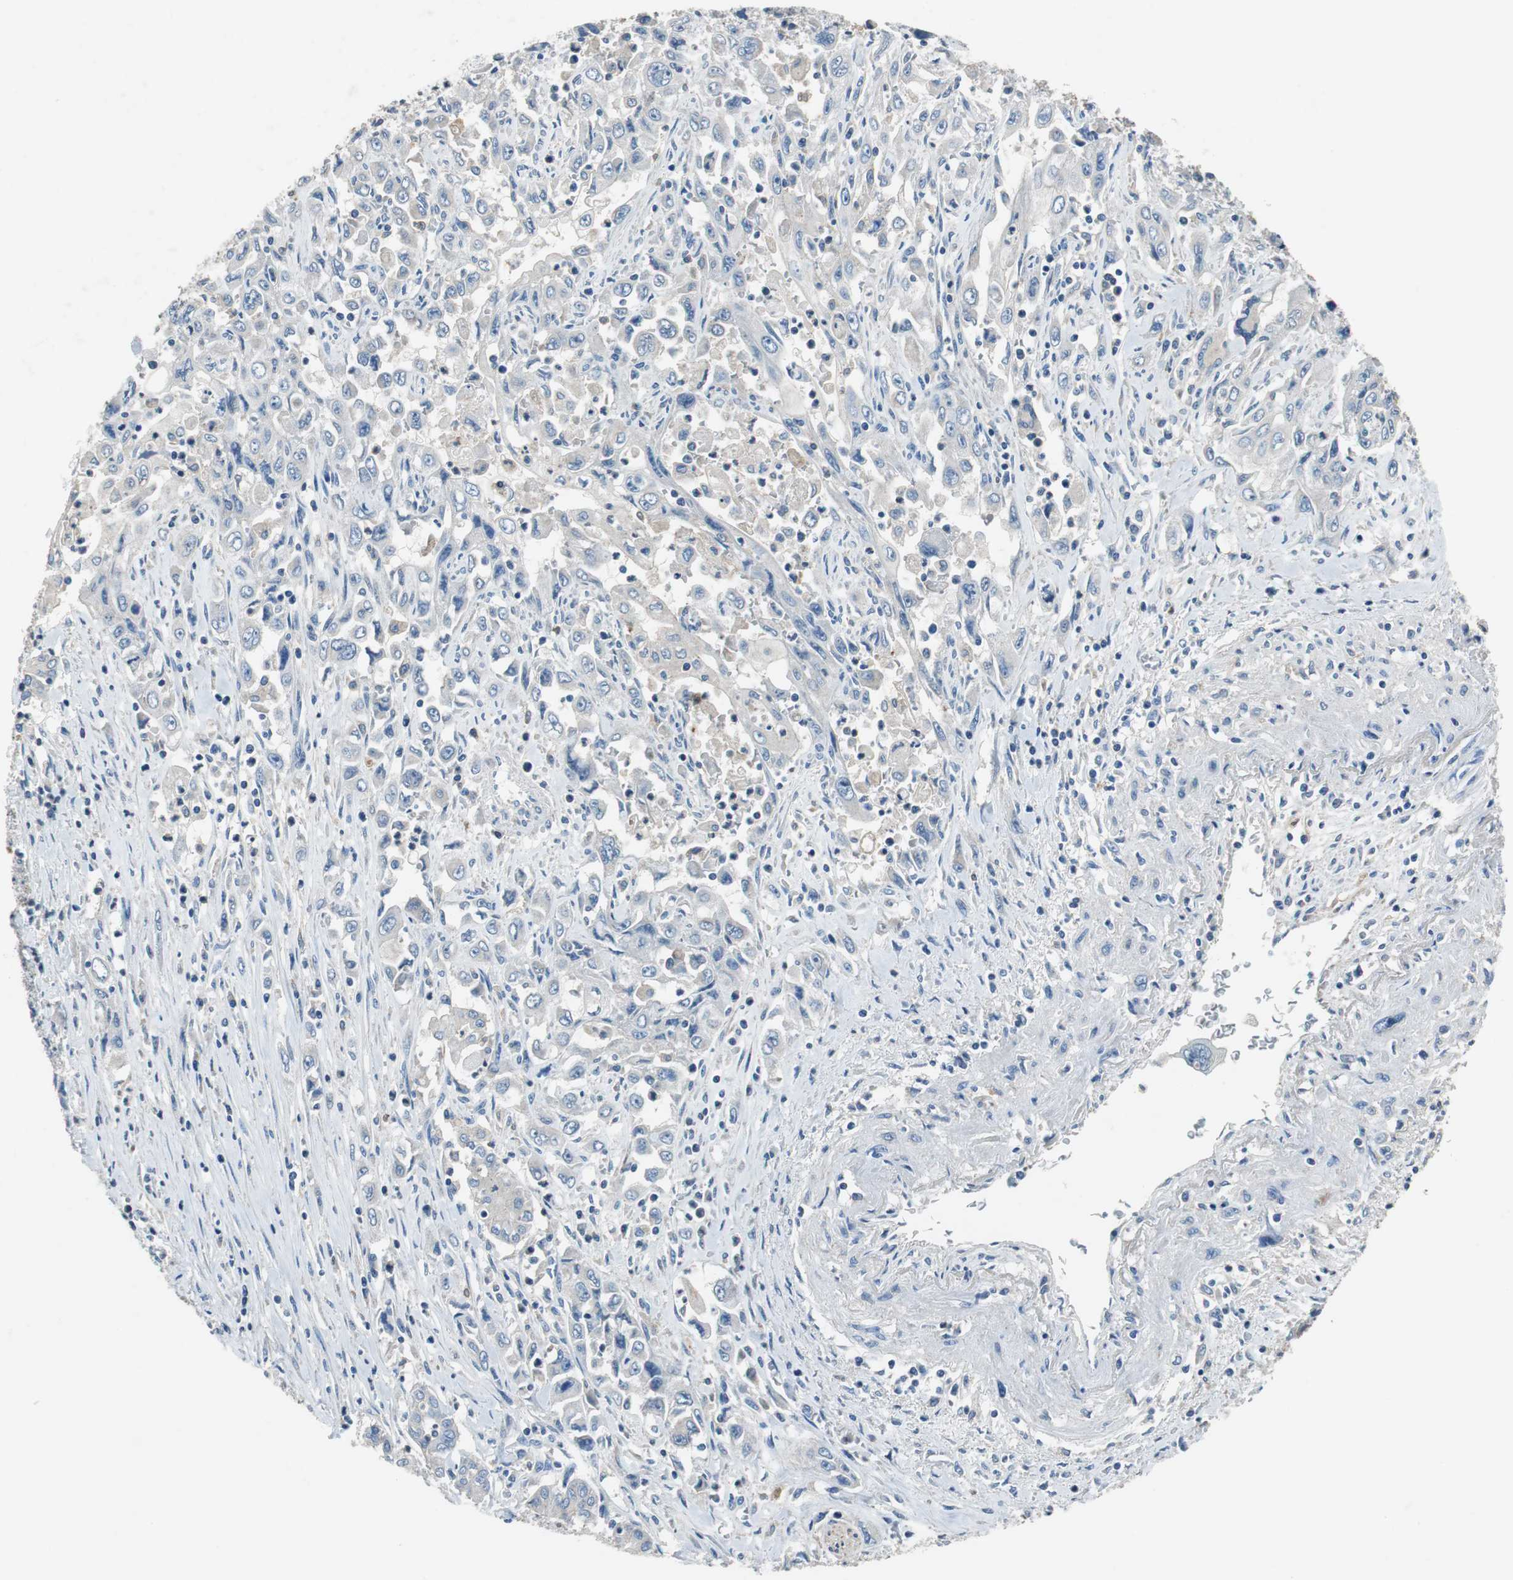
{"staining": {"intensity": "weak", "quantity": "<25%", "location": "cytoplasmic/membranous"}, "tissue": "pancreatic cancer", "cell_type": "Tumor cells", "image_type": "cancer", "snomed": [{"axis": "morphology", "description": "Adenocarcinoma, NOS"}, {"axis": "topography", "description": "Pancreas"}], "caption": "Immunohistochemical staining of pancreatic cancer demonstrates no significant positivity in tumor cells.", "gene": "PRKCA", "patient": {"sex": "male", "age": 70}}